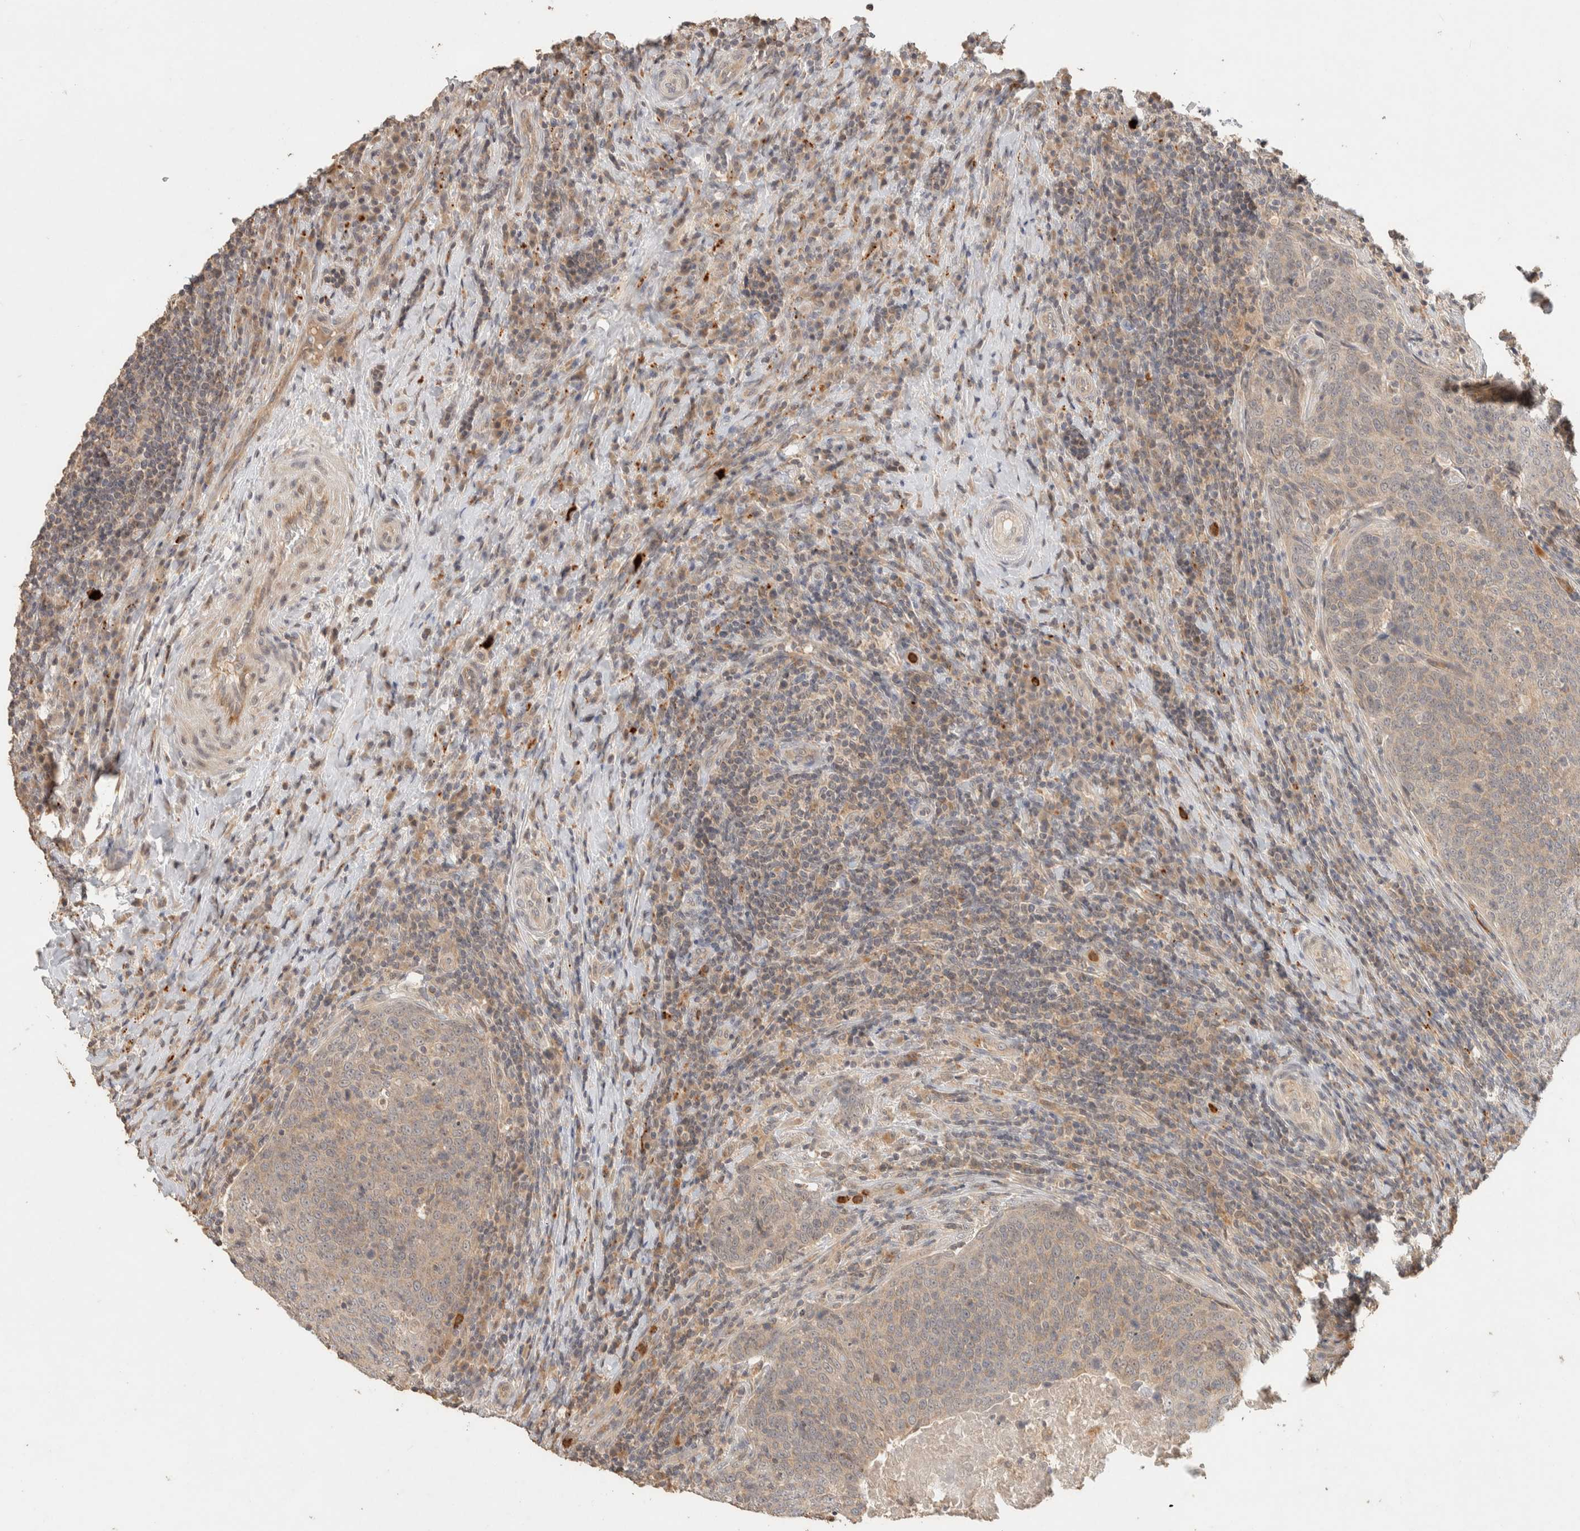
{"staining": {"intensity": "weak", "quantity": "25%-75%", "location": "cytoplasmic/membranous"}, "tissue": "head and neck cancer", "cell_type": "Tumor cells", "image_type": "cancer", "snomed": [{"axis": "morphology", "description": "Squamous cell carcinoma, NOS"}, {"axis": "morphology", "description": "Squamous cell carcinoma, metastatic, NOS"}, {"axis": "topography", "description": "Lymph node"}, {"axis": "topography", "description": "Head-Neck"}], "caption": "Weak cytoplasmic/membranous protein staining is appreciated in approximately 25%-75% of tumor cells in head and neck cancer.", "gene": "ITPA", "patient": {"sex": "male", "age": 62}}